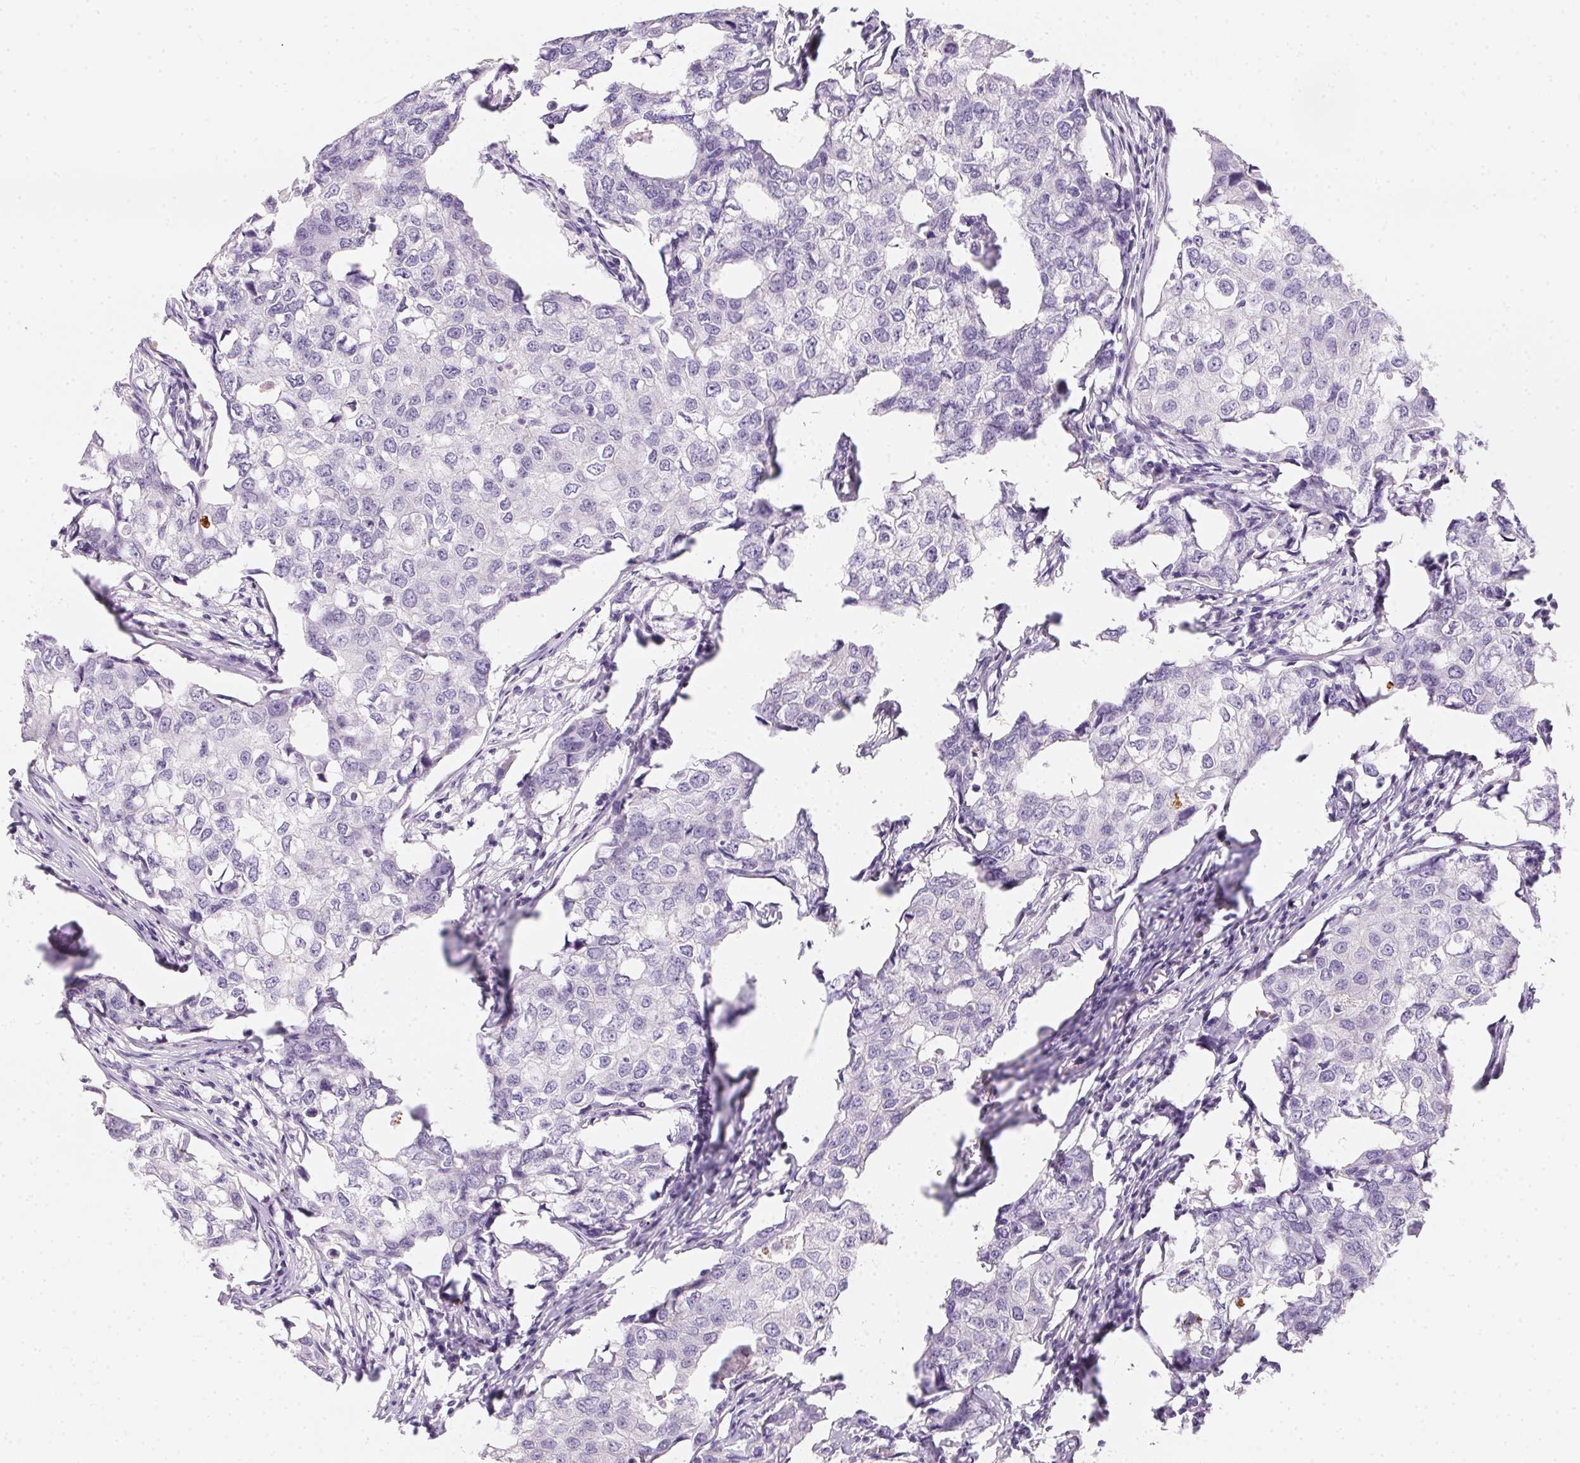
{"staining": {"intensity": "negative", "quantity": "none", "location": "none"}, "tissue": "breast cancer", "cell_type": "Tumor cells", "image_type": "cancer", "snomed": [{"axis": "morphology", "description": "Duct carcinoma"}, {"axis": "topography", "description": "Breast"}], "caption": "This is a photomicrograph of immunohistochemistry (IHC) staining of intraductal carcinoma (breast), which shows no expression in tumor cells.", "gene": "MYL4", "patient": {"sex": "female", "age": 27}}